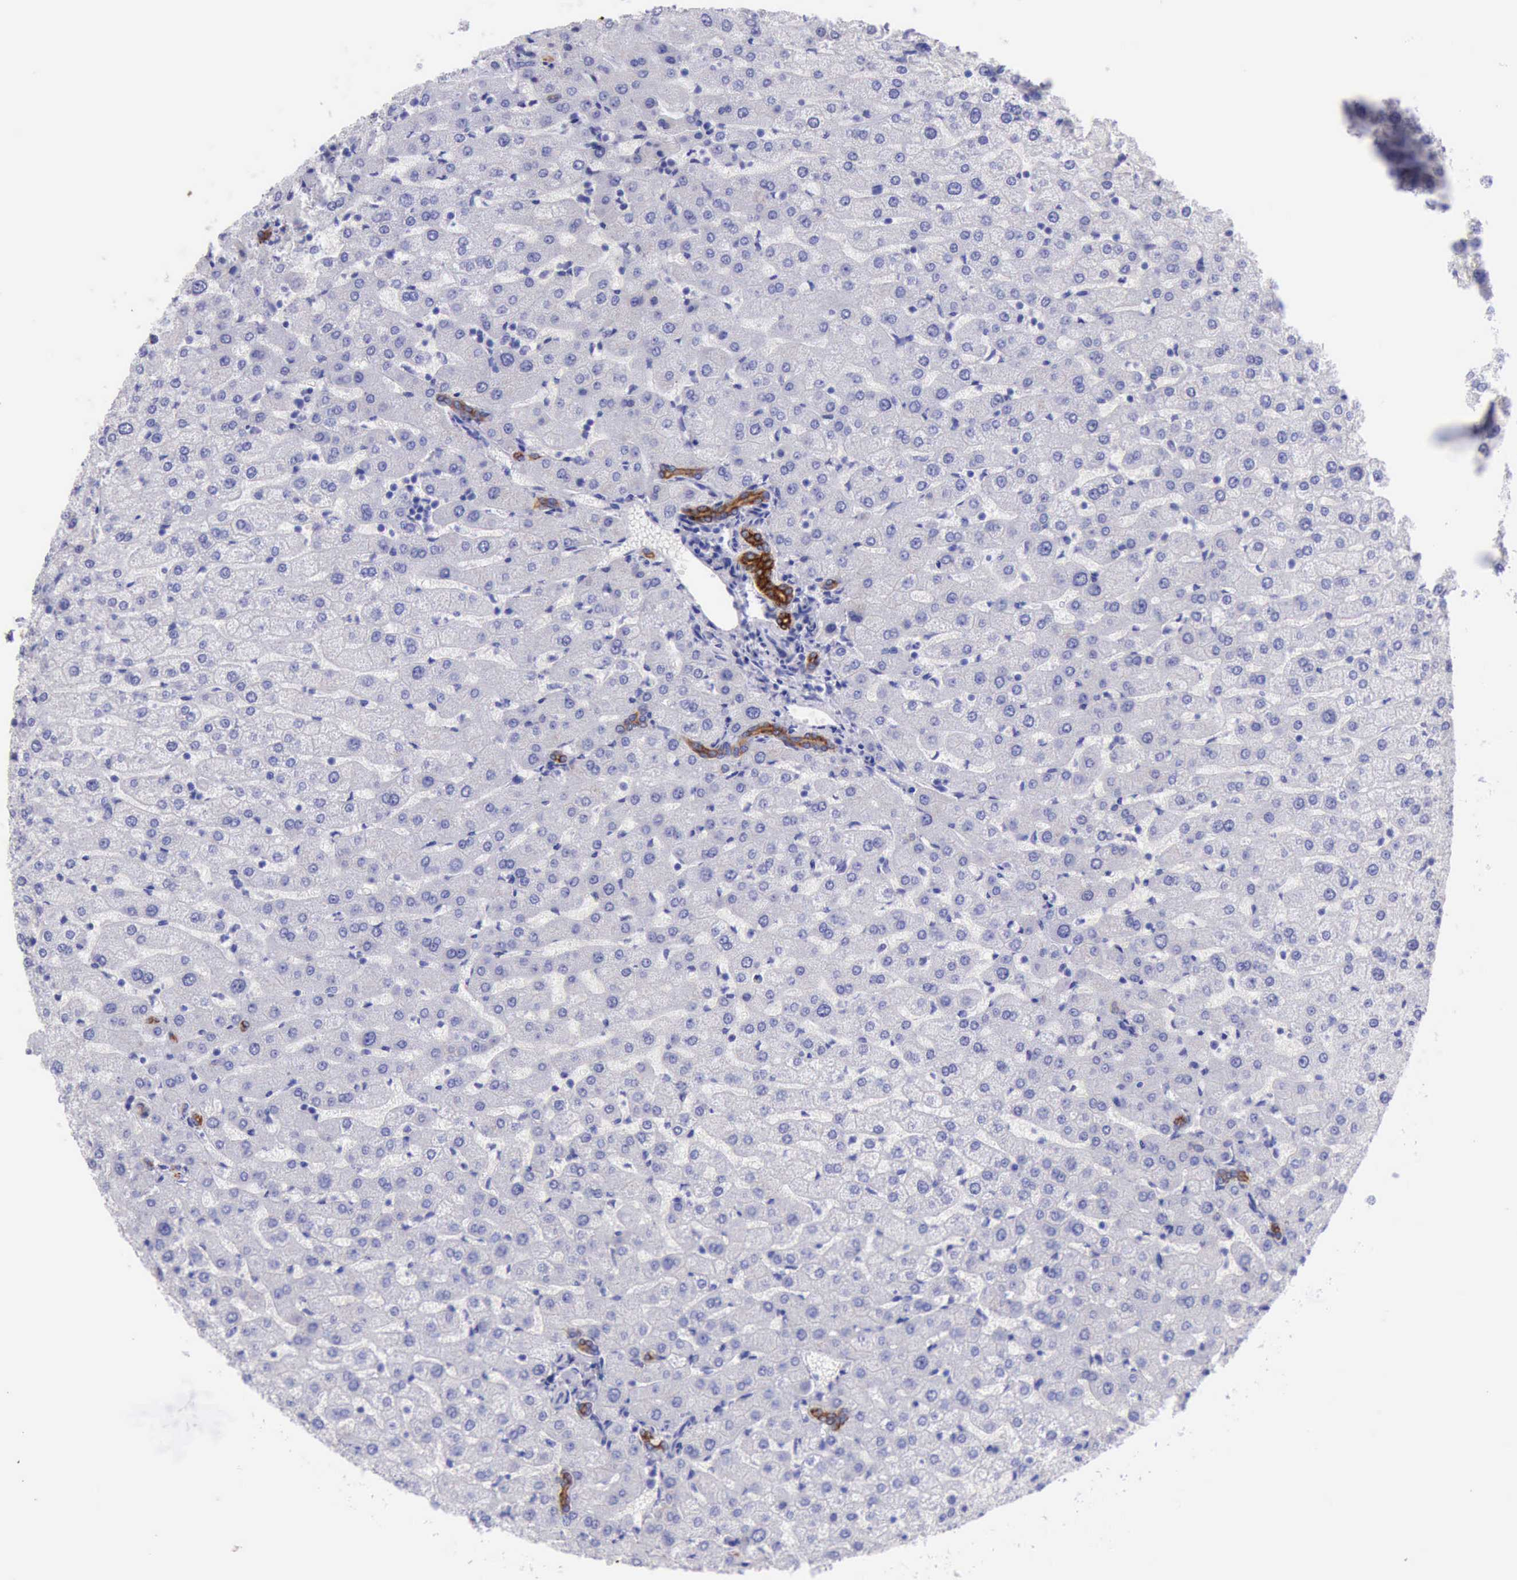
{"staining": {"intensity": "strong", "quantity": ">75%", "location": "cytoplasmic/membranous"}, "tissue": "liver", "cell_type": "Cholangiocytes", "image_type": "normal", "snomed": [{"axis": "morphology", "description": "Normal tissue, NOS"}, {"axis": "morphology", "description": "Fibrosis, NOS"}, {"axis": "topography", "description": "Liver"}], "caption": "Unremarkable liver reveals strong cytoplasmic/membranous positivity in about >75% of cholangiocytes.", "gene": "KRT8", "patient": {"sex": "female", "age": 29}}